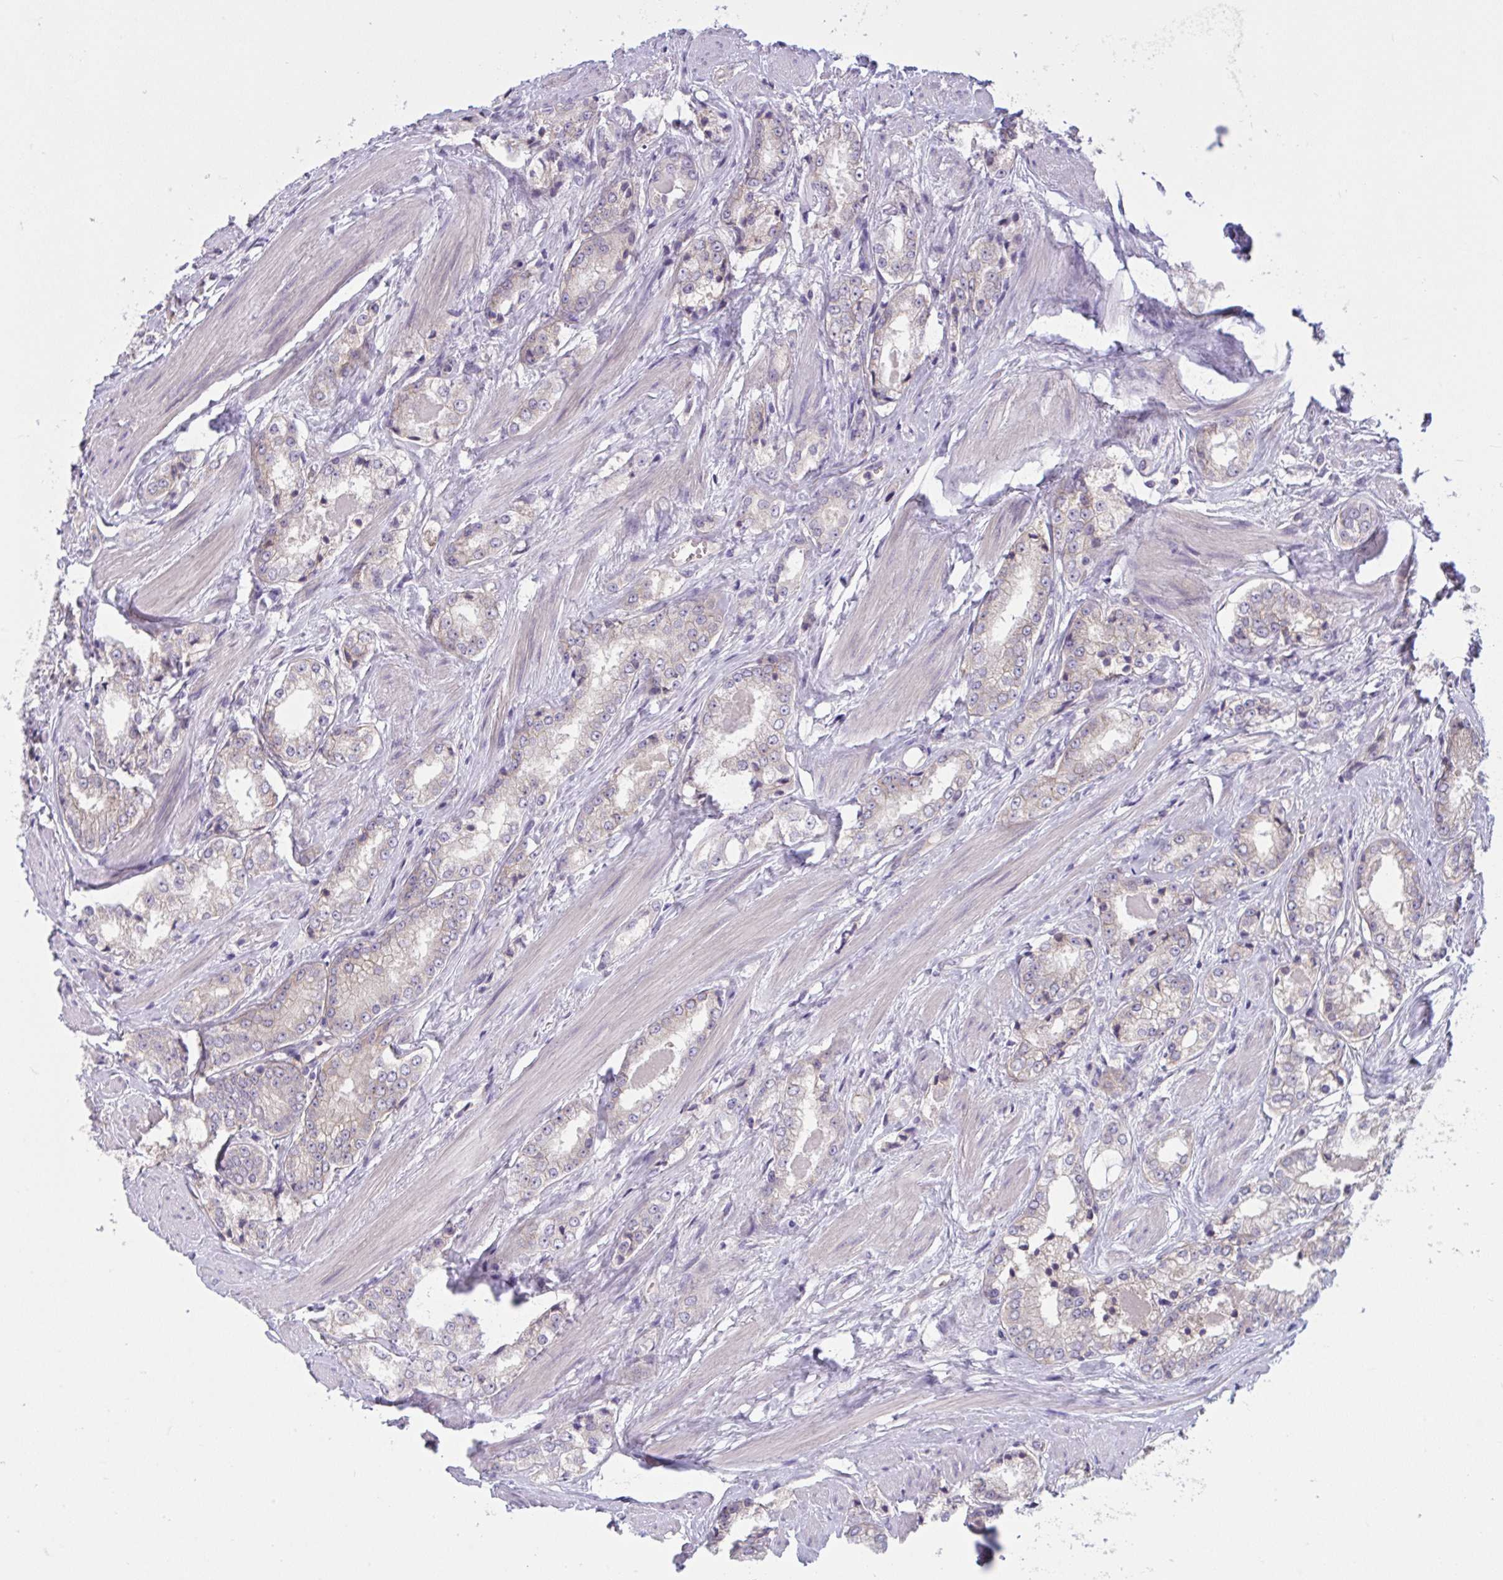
{"staining": {"intensity": "weak", "quantity": "<25%", "location": "cytoplasmic/membranous"}, "tissue": "prostate cancer", "cell_type": "Tumor cells", "image_type": "cancer", "snomed": [{"axis": "morphology", "description": "Adenocarcinoma, NOS"}, {"axis": "morphology", "description": "Adenocarcinoma, Low grade"}, {"axis": "topography", "description": "Prostate"}], "caption": "This micrograph is of prostate cancer (adenocarcinoma (low-grade)) stained with immunohistochemistry to label a protein in brown with the nuclei are counter-stained blue. There is no expression in tumor cells.", "gene": "TTC7B", "patient": {"sex": "male", "age": 68}}